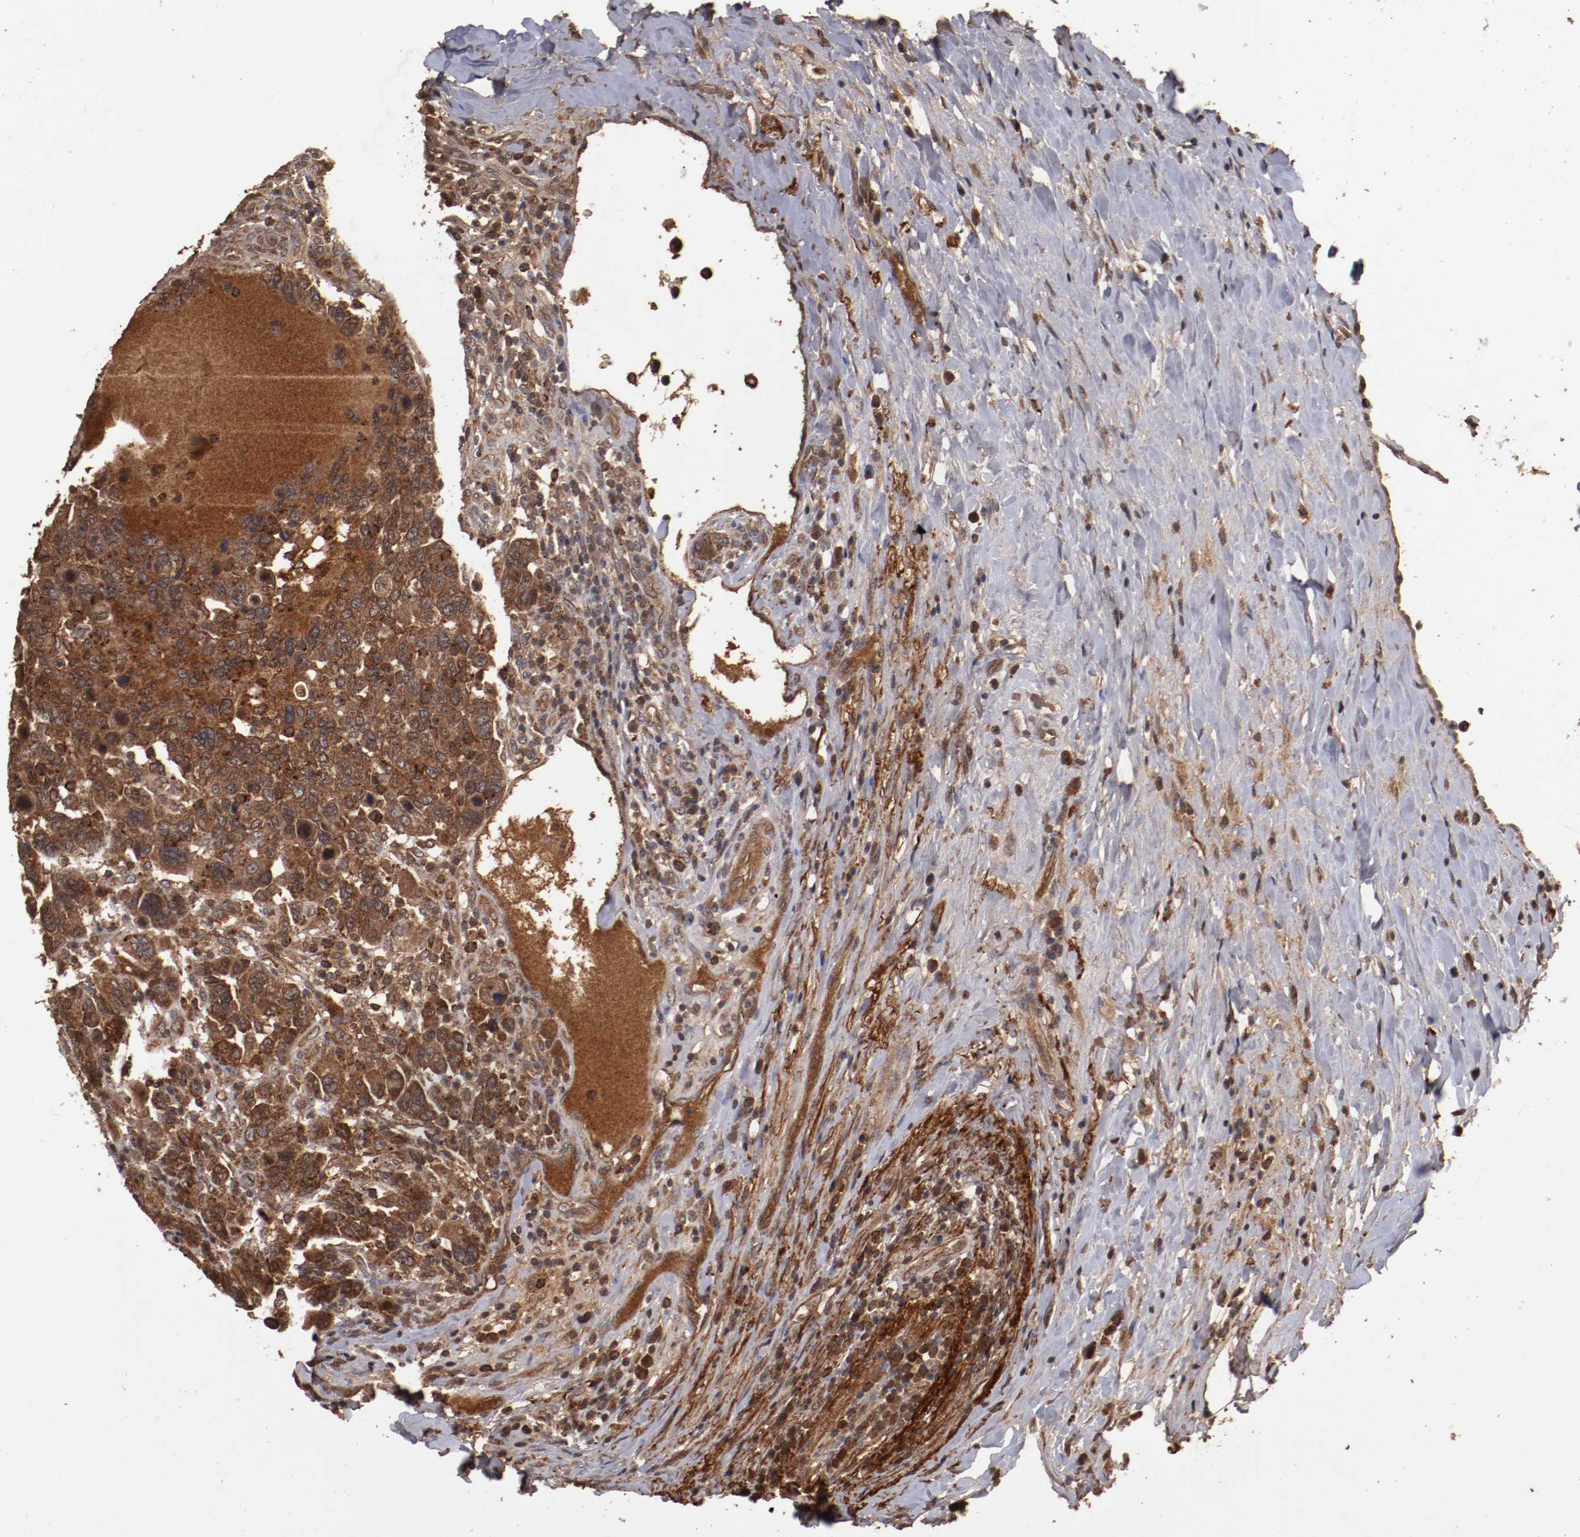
{"staining": {"intensity": "strong", "quantity": ">75%", "location": "cytoplasmic/membranous"}, "tissue": "breast cancer", "cell_type": "Tumor cells", "image_type": "cancer", "snomed": [{"axis": "morphology", "description": "Duct carcinoma"}, {"axis": "topography", "description": "Breast"}], "caption": "Immunohistochemistry (IHC) micrograph of neoplastic tissue: breast cancer stained using immunohistochemistry demonstrates high levels of strong protein expression localized specifically in the cytoplasmic/membranous of tumor cells, appearing as a cytoplasmic/membranous brown color.", "gene": "TENM1", "patient": {"sex": "female", "age": 37}}